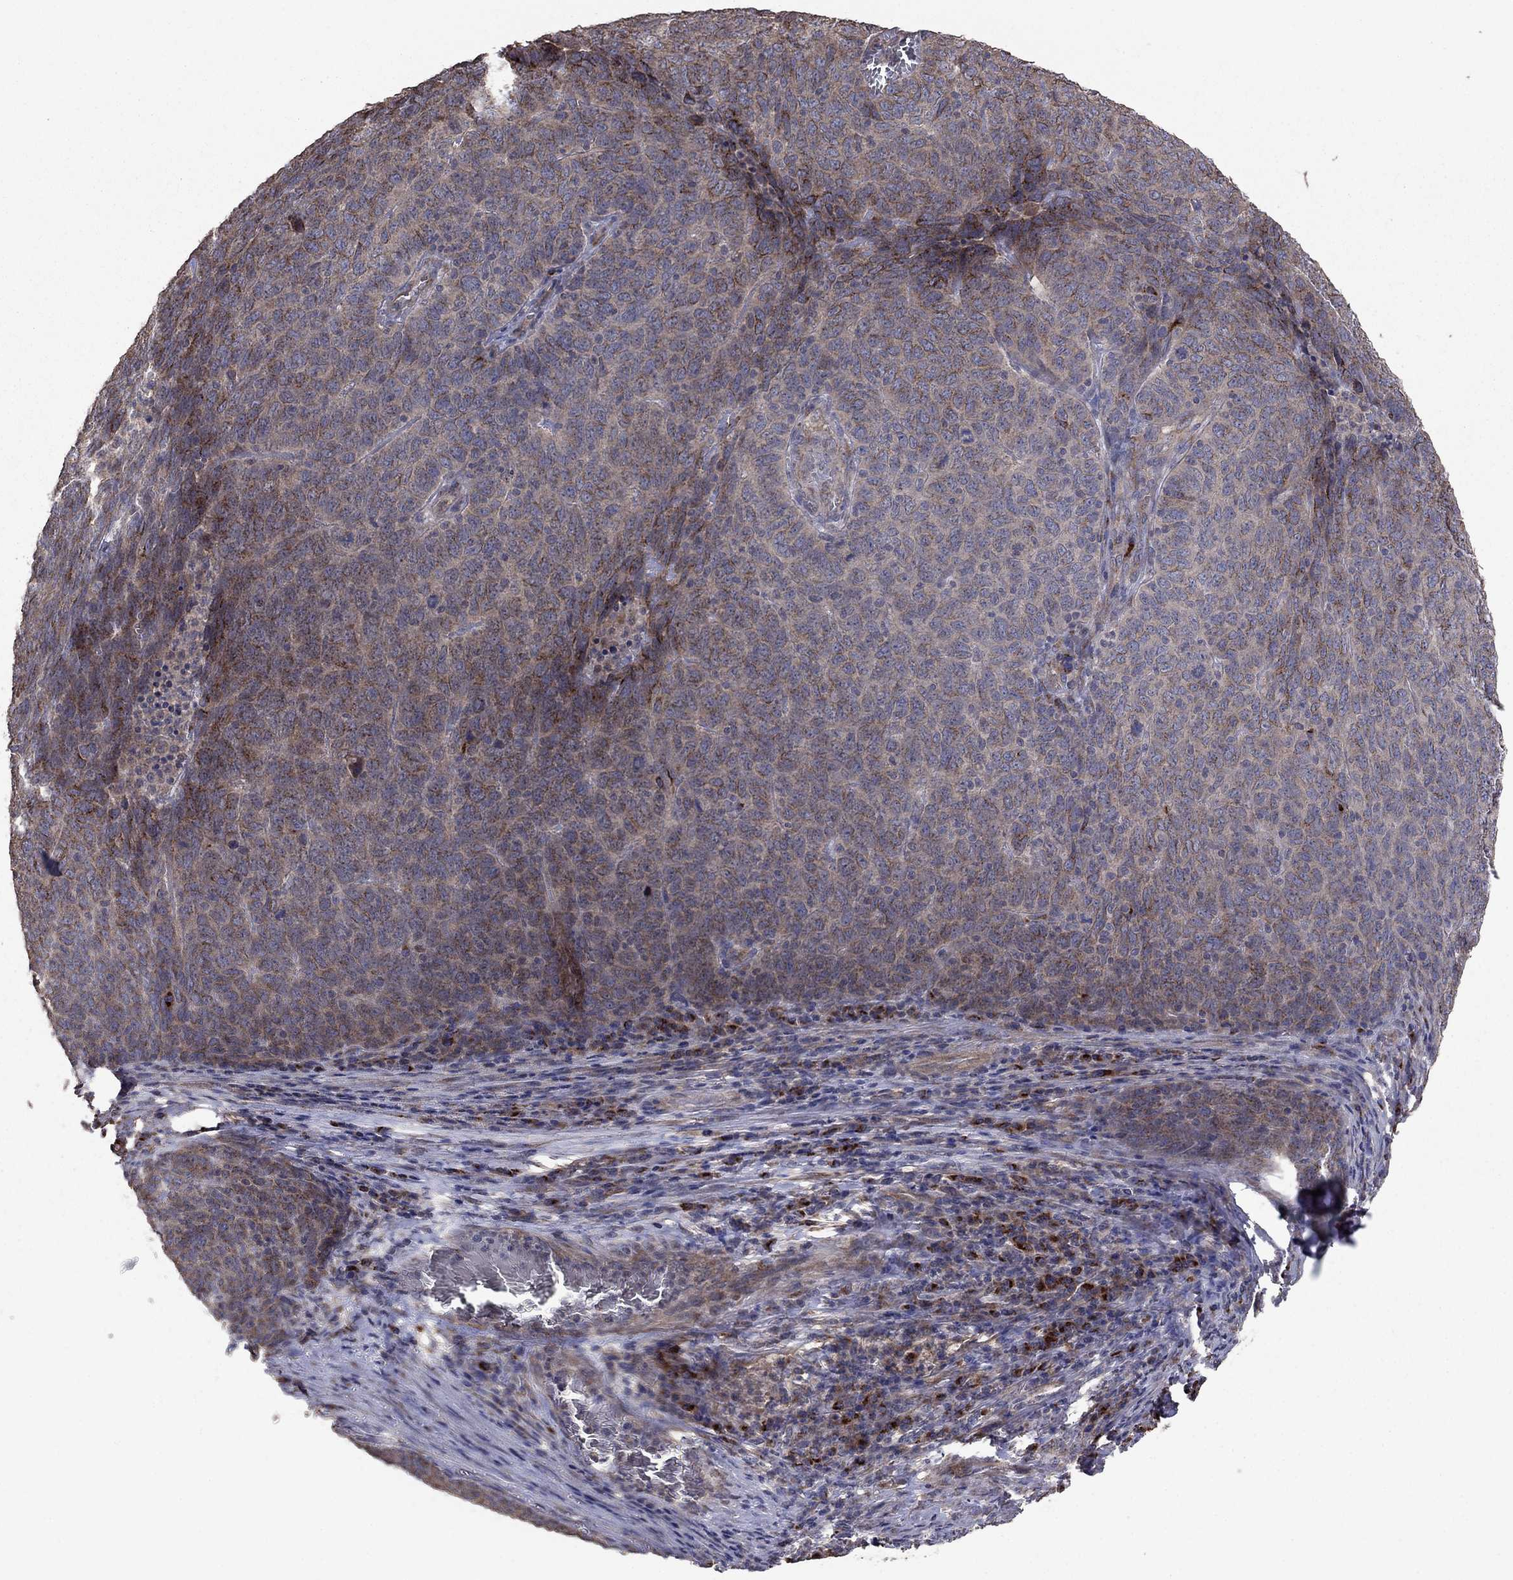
{"staining": {"intensity": "weak", "quantity": "25%-75%", "location": "cytoplasmic/membranous"}, "tissue": "skin cancer", "cell_type": "Tumor cells", "image_type": "cancer", "snomed": [{"axis": "morphology", "description": "Squamous cell carcinoma, NOS"}, {"axis": "topography", "description": "Skin"}, {"axis": "topography", "description": "Anal"}], "caption": "Immunohistochemistry photomicrograph of neoplastic tissue: skin cancer stained using IHC demonstrates low levels of weak protein expression localized specifically in the cytoplasmic/membranous of tumor cells, appearing as a cytoplasmic/membranous brown color.", "gene": "FLT4", "patient": {"sex": "female", "age": 51}}